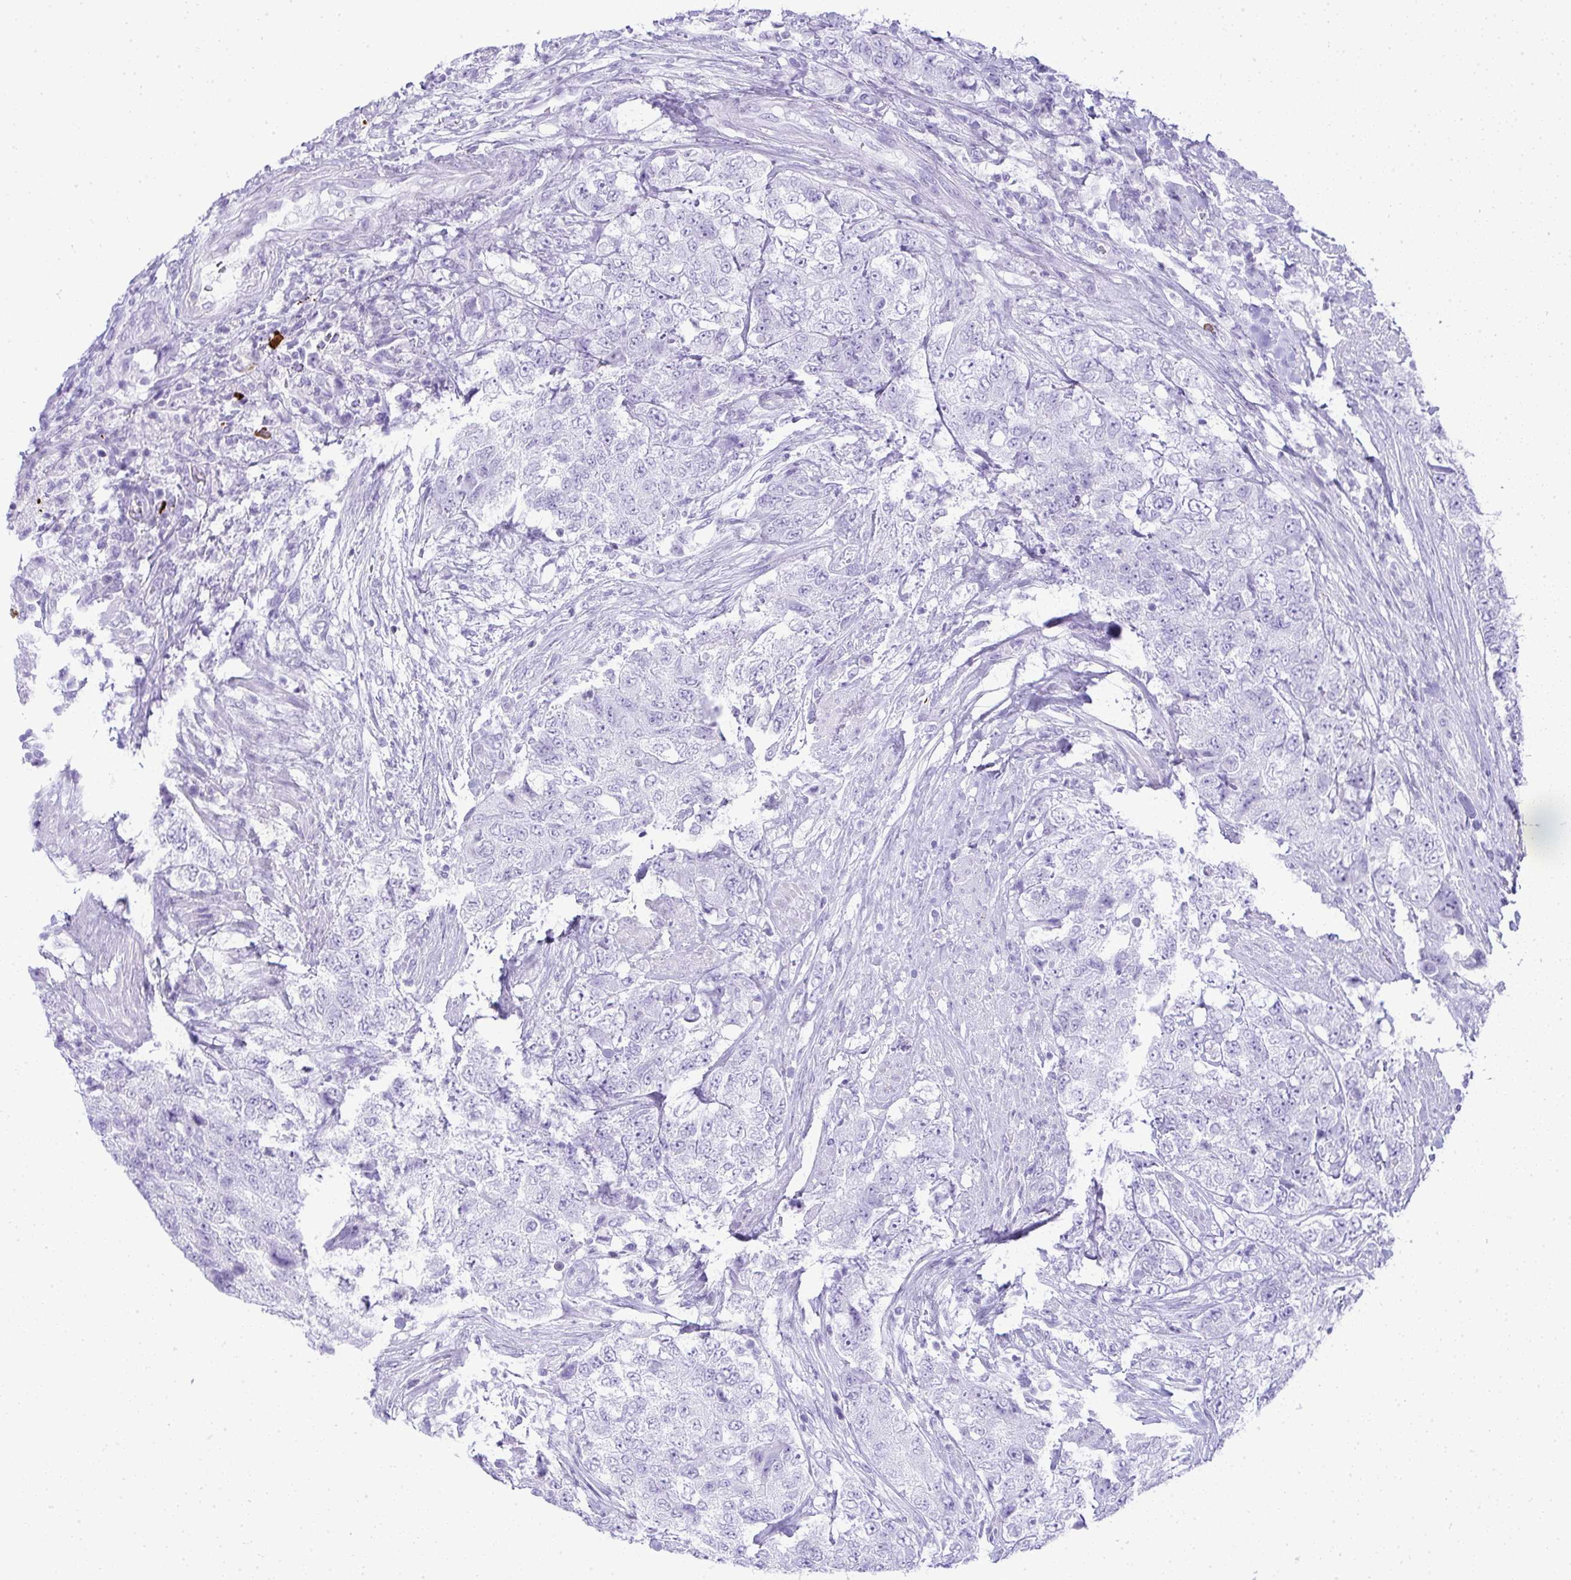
{"staining": {"intensity": "negative", "quantity": "none", "location": "none"}, "tissue": "urothelial cancer", "cell_type": "Tumor cells", "image_type": "cancer", "snomed": [{"axis": "morphology", "description": "Urothelial carcinoma, High grade"}, {"axis": "topography", "description": "Urinary bladder"}], "caption": "The histopathology image displays no significant positivity in tumor cells of urothelial cancer.", "gene": "CDADC1", "patient": {"sex": "female", "age": 78}}